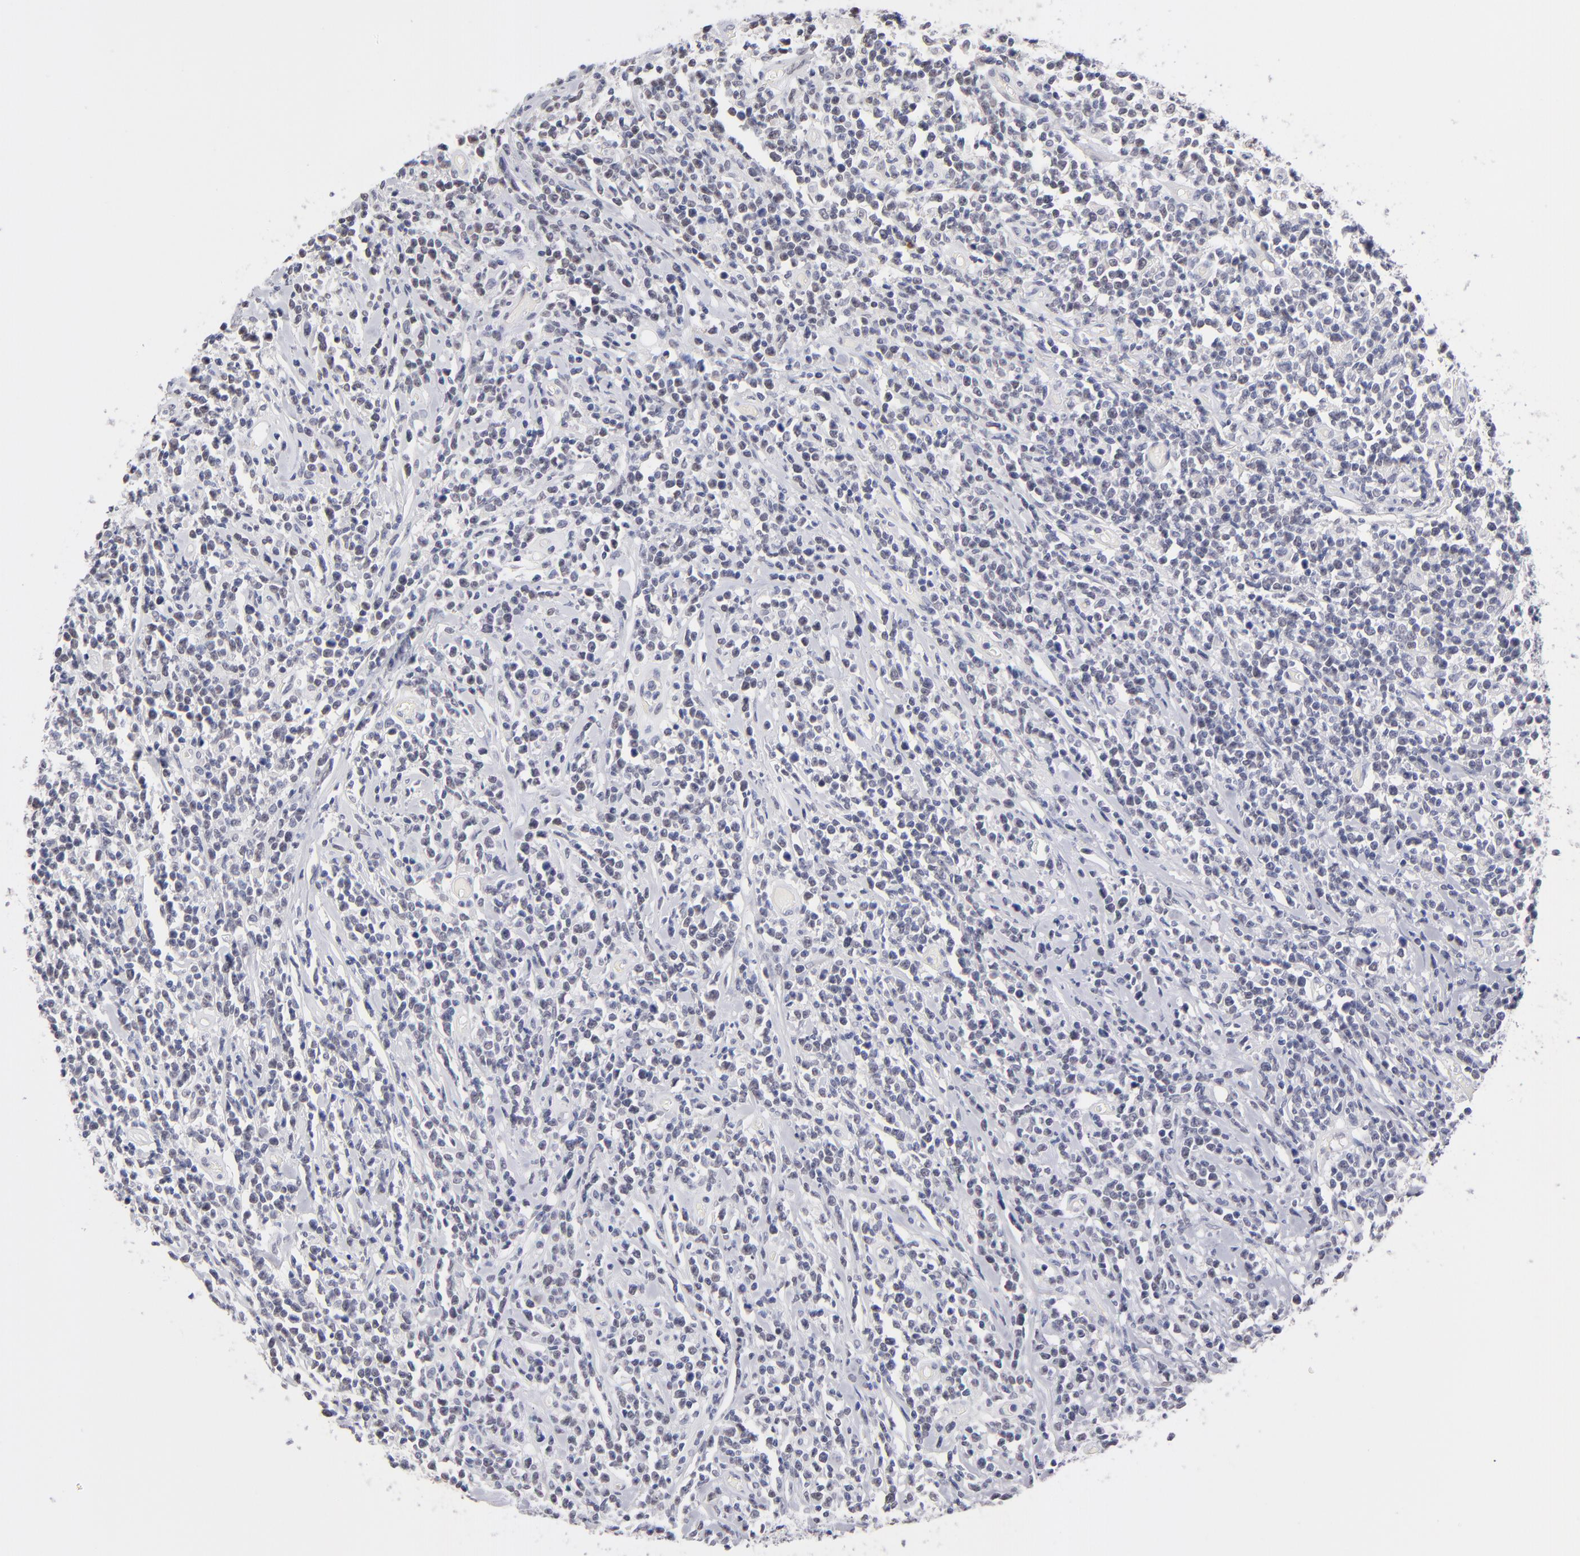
{"staining": {"intensity": "weak", "quantity": "25%-75%", "location": "cytoplasmic/membranous"}, "tissue": "lymphoma", "cell_type": "Tumor cells", "image_type": "cancer", "snomed": [{"axis": "morphology", "description": "Malignant lymphoma, non-Hodgkin's type, High grade"}, {"axis": "topography", "description": "Colon"}], "caption": "High-power microscopy captured an immunohistochemistry (IHC) image of high-grade malignant lymphoma, non-Hodgkin's type, revealing weak cytoplasmic/membranous expression in approximately 25%-75% of tumor cells.", "gene": "TEX11", "patient": {"sex": "male", "age": 82}}